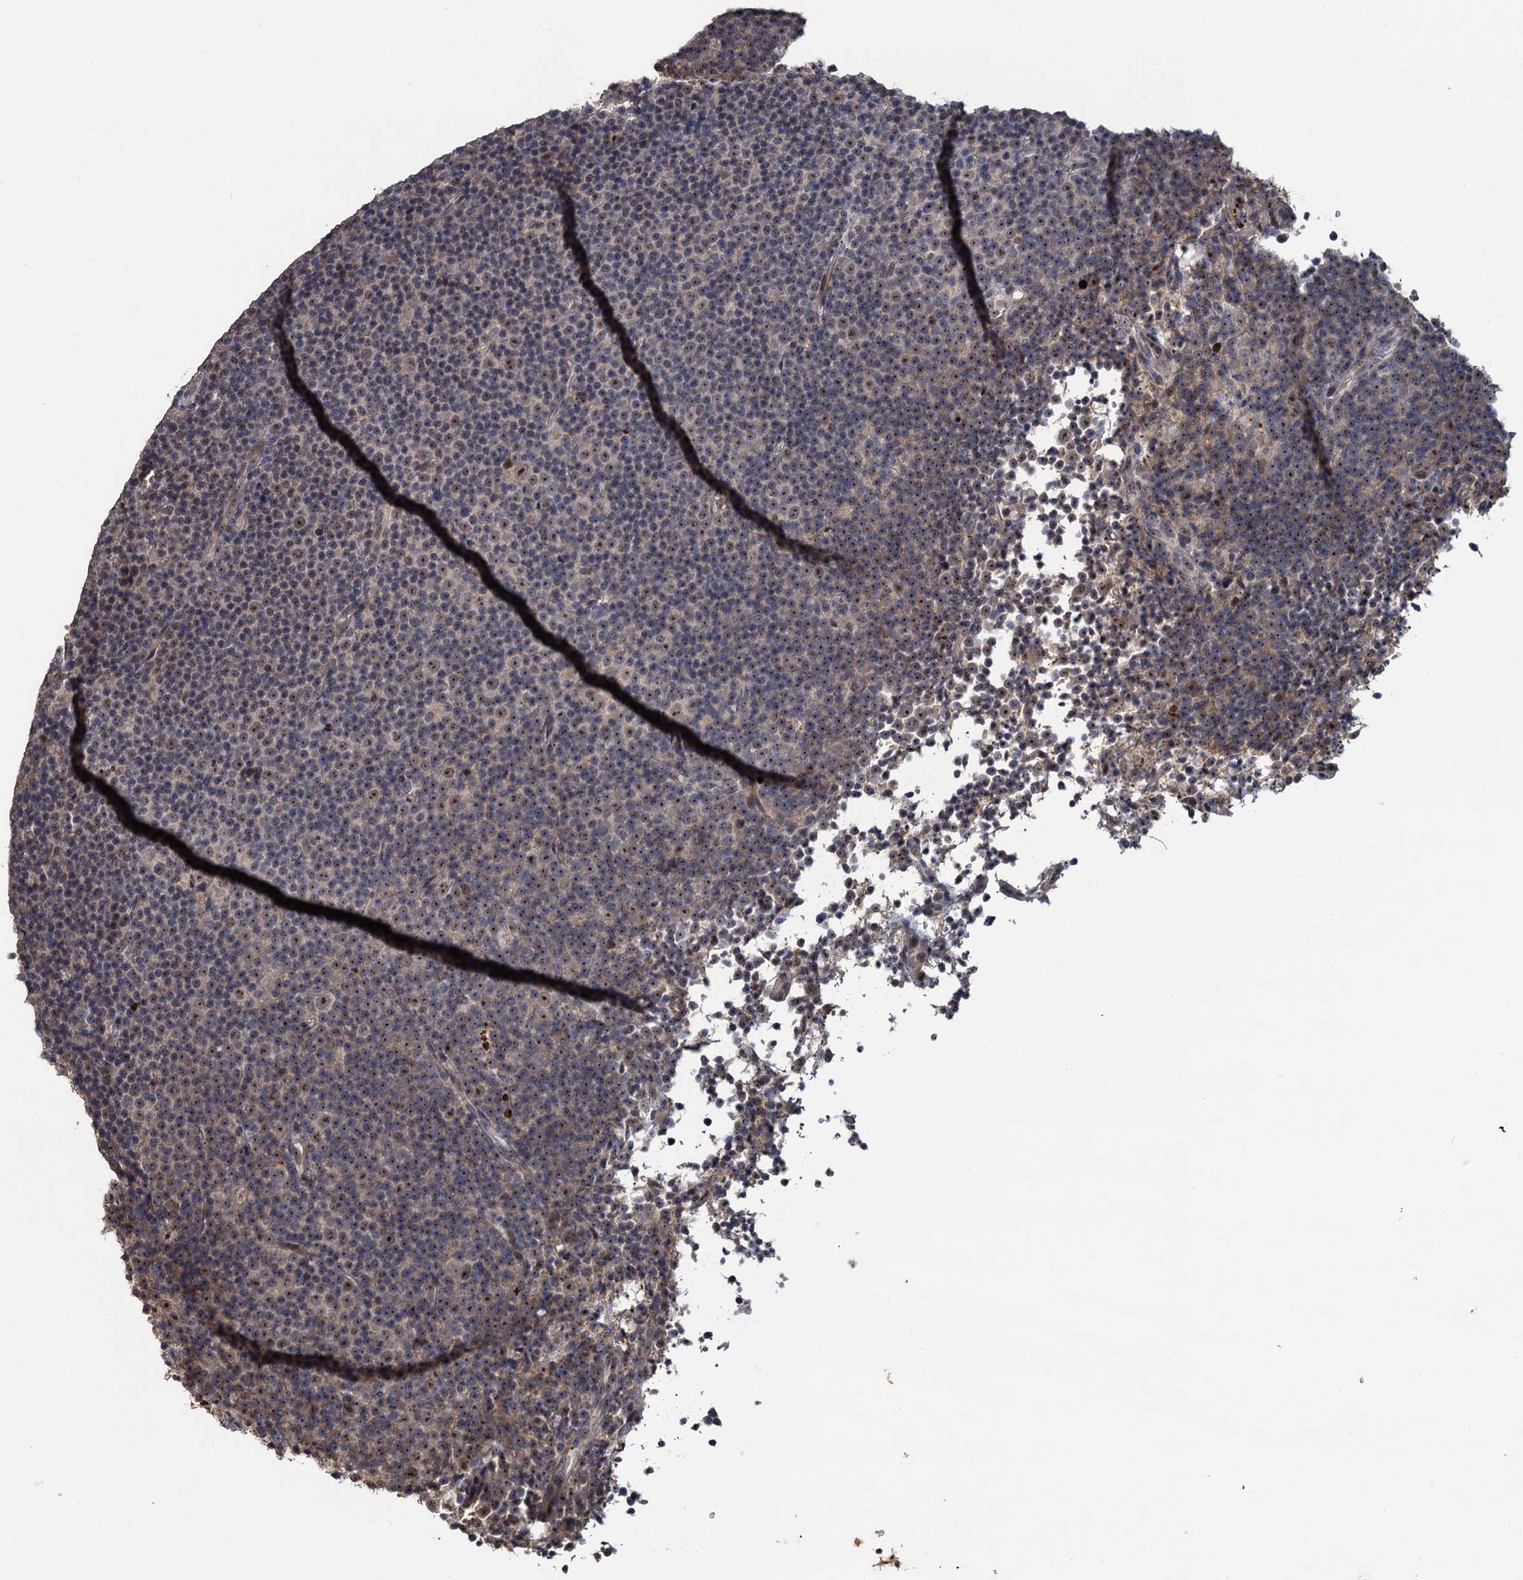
{"staining": {"intensity": "weak", "quantity": "25%-75%", "location": "nuclear"}, "tissue": "lymphoma", "cell_type": "Tumor cells", "image_type": "cancer", "snomed": [{"axis": "morphology", "description": "Malignant lymphoma, non-Hodgkin's type, Low grade"}, {"axis": "topography", "description": "Lymph node"}], "caption": "Protein staining of low-grade malignant lymphoma, non-Hodgkin's type tissue exhibits weak nuclear positivity in about 25%-75% of tumor cells.", "gene": "LRRC63", "patient": {"sex": "female", "age": 67}}